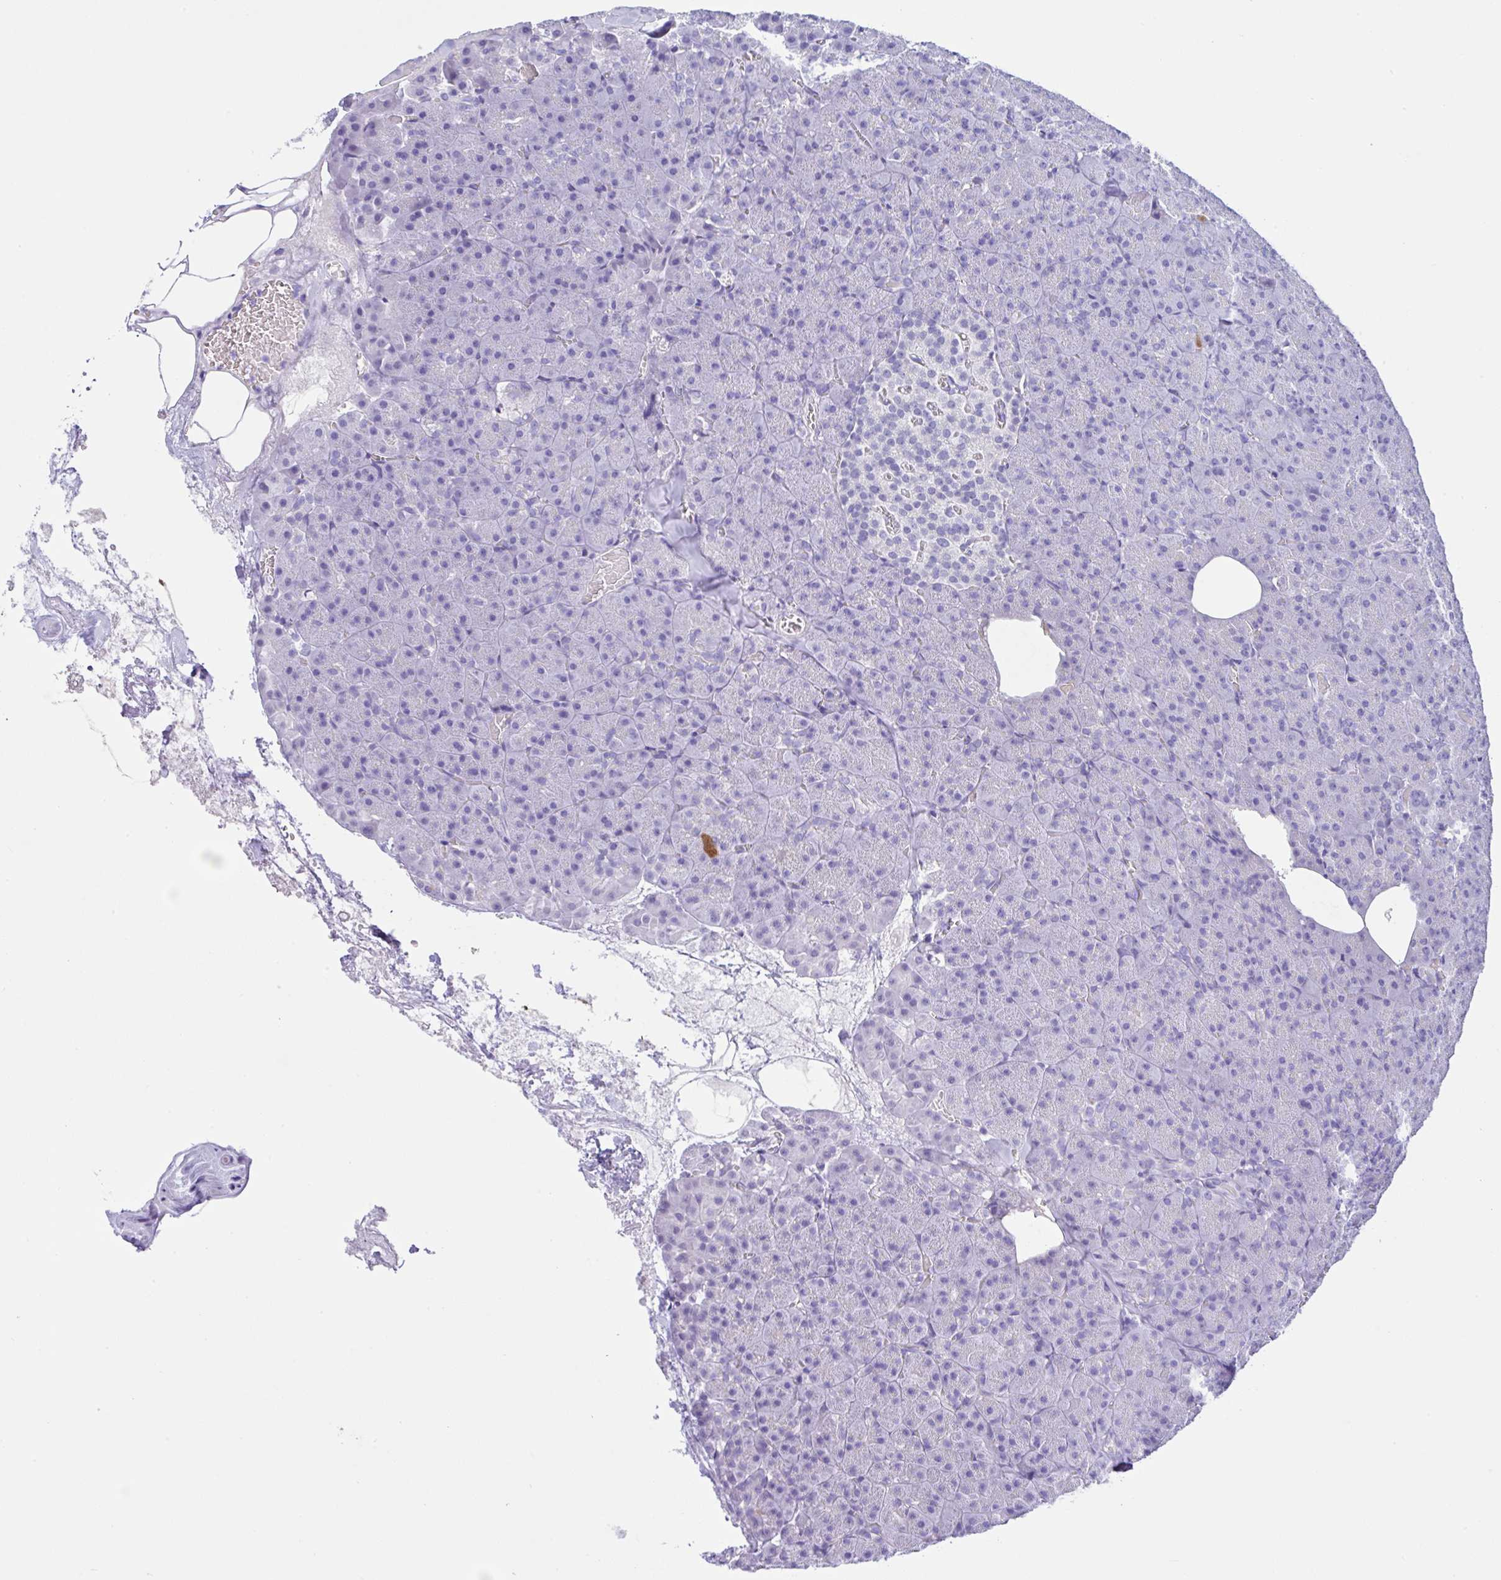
{"staining": {"intensity": "negative", "quantity": "none", "location": "none"}, "tissue": "pancreas", "cell_type": "Exocrine glandular cells", "image_type": "normal", "snomed": [{"axis": "morphology", "description": "Normal tissue, NOS"}, {"axis": "topography", "description": "Pancreas"}], "caption": "Immunohistochemical staining of benign human pancreas displays no significant staining in exocrine glandular cells. The staining is performed using DAB brown chromogen with nuclei counter-stained in using hematoxylin.", "gene": "RRM2", "patient": {"sex": "female", "age": 74}}